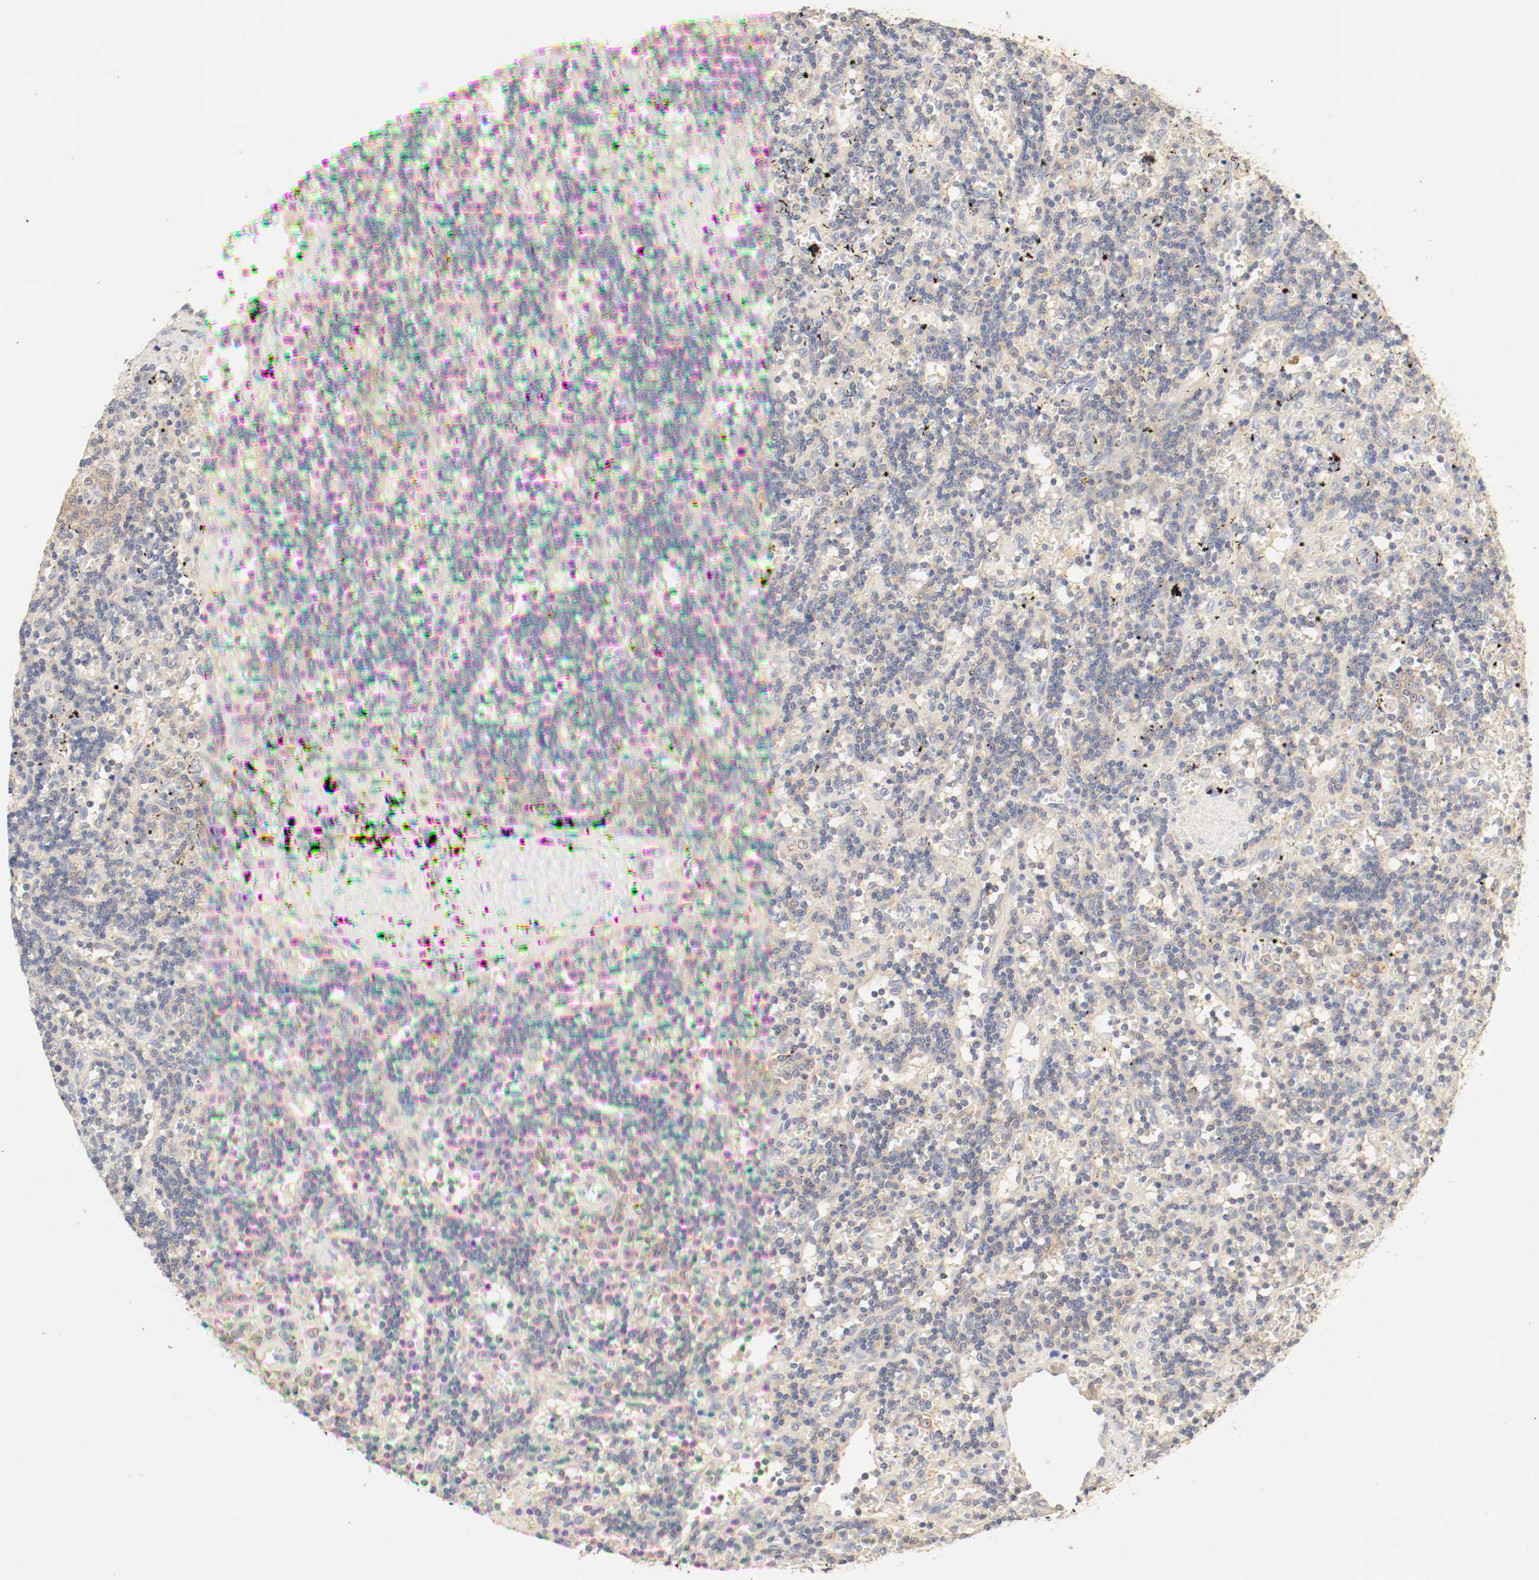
{"staining": {"intensity": "moderate", "quantity": "25%-75%", "location": "cytoplasmic/membranous"}, "tissue": "lymphoma", "cell_type": "Tumor cells", "image_type": "cancer", "snomed": [{"axis": "morphology", "description": "Malignant lymphoma, non-Hodgkin's type, Low grade"}, {"axis": "topography", "description": "Spleen"}], "caption": "Malignant lymphoma, non-Hodgkin's type (low-grade) was stained to show a protein in brown. There is medium levels of moderate cytoplasmic/membranous staining in about 25%-75% of tumor cells. (DAB (3,3'-diaminobenzidine) IHC, brown staining for protein, blue staining for nuclei).", "gene": "GIT1", "patient": {"sex": "male", "age": 60}}